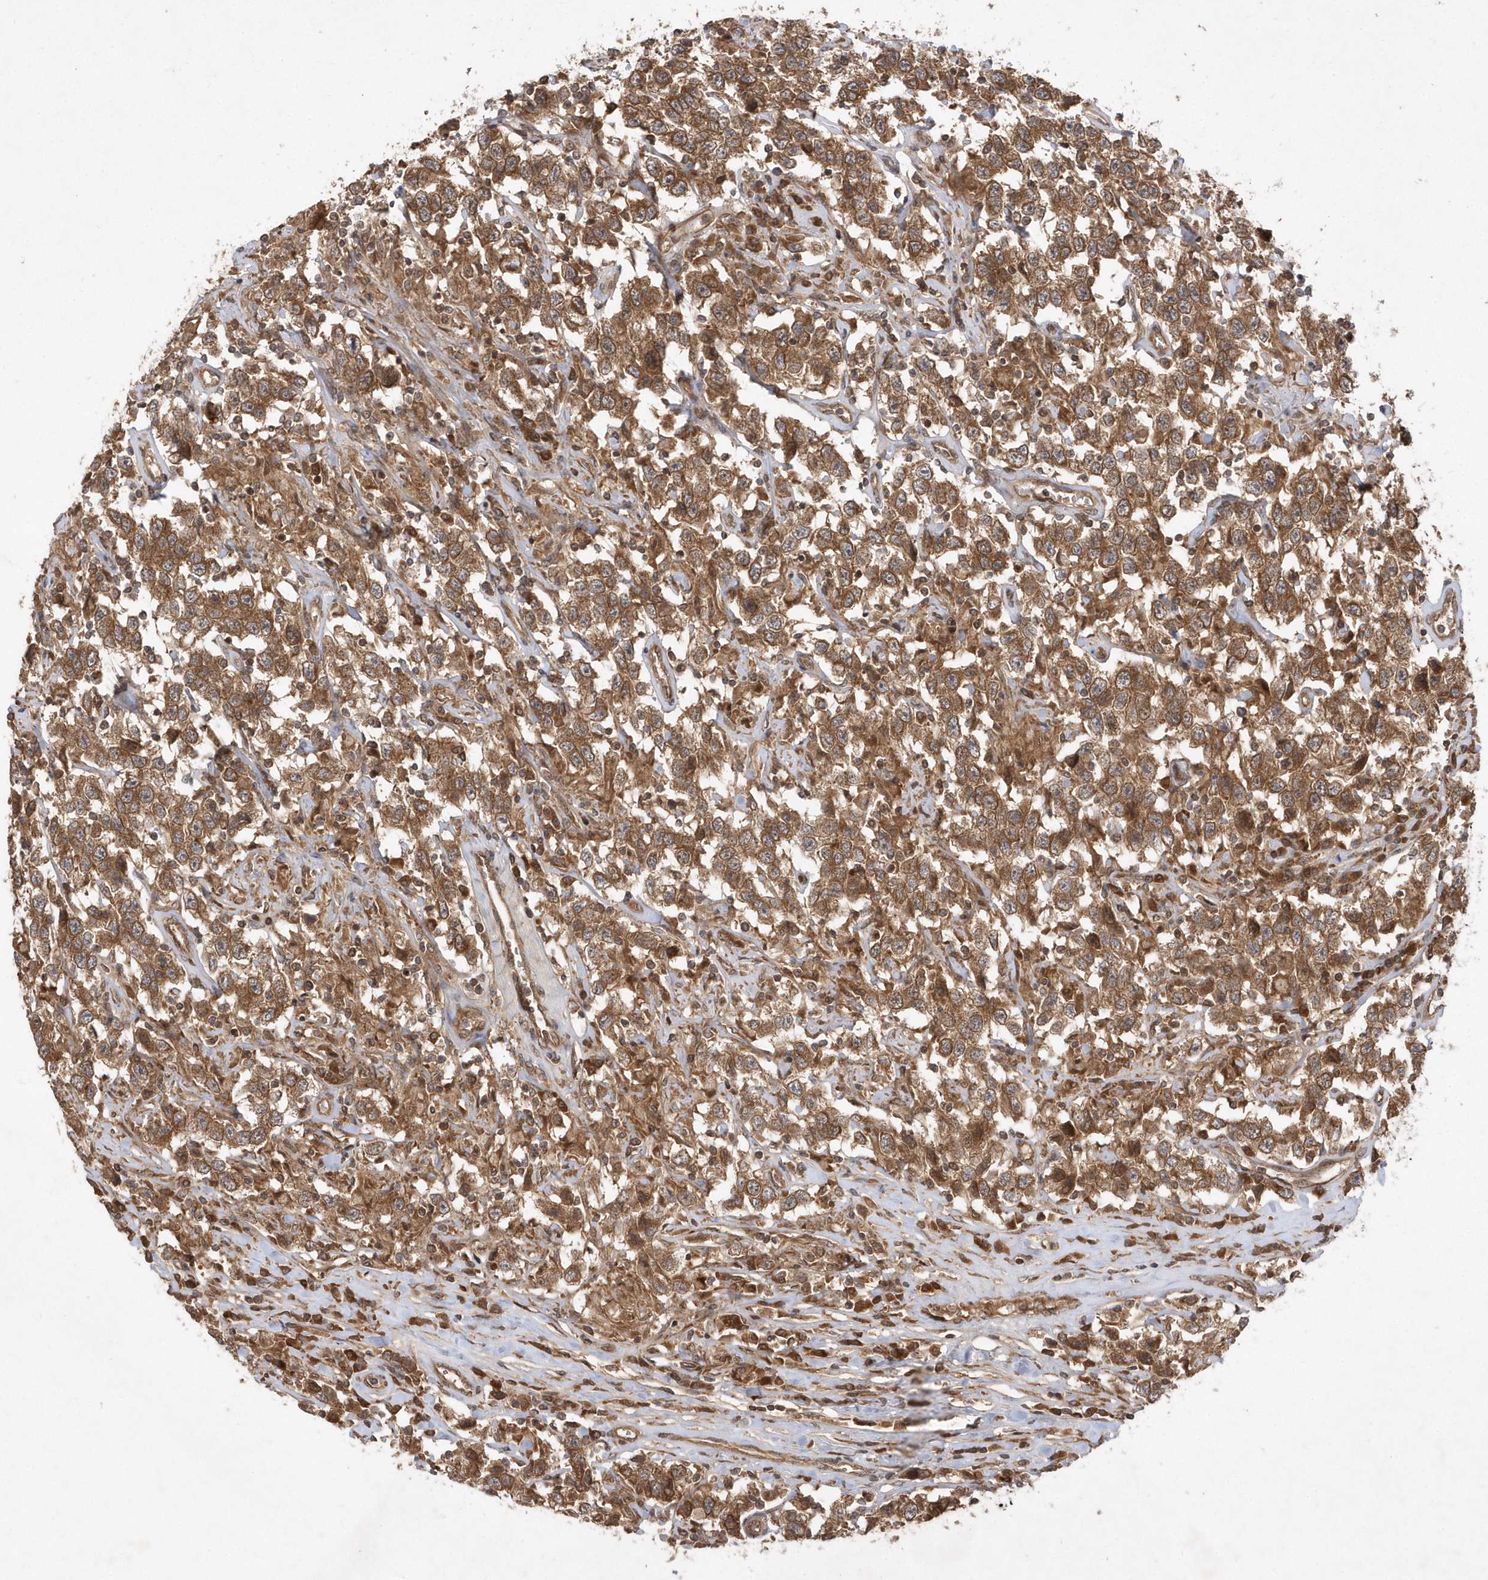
{"staining": {"intensity": "moderate", "quantity": ">75%", "location": "cytoplasmic/membranous"}, "tissue": "testis cancer", "cell_type": "Tumor cells", "image_type": "cancer", "snomed": [{"axis": "morphology", "description": "Seminoma, NOS"}, {"axis": "topography", "description": "Testis"}], "caption": "The image reveals a brown stain indicating the presence of a protein in the cytoplasmic/membranous of tumor cells in testis cancer. The protein of interest is shown in brown color, while the nuclei are stained blue.", "gene": "GFM2", "patient": {"sex": "male", "age": 41}}